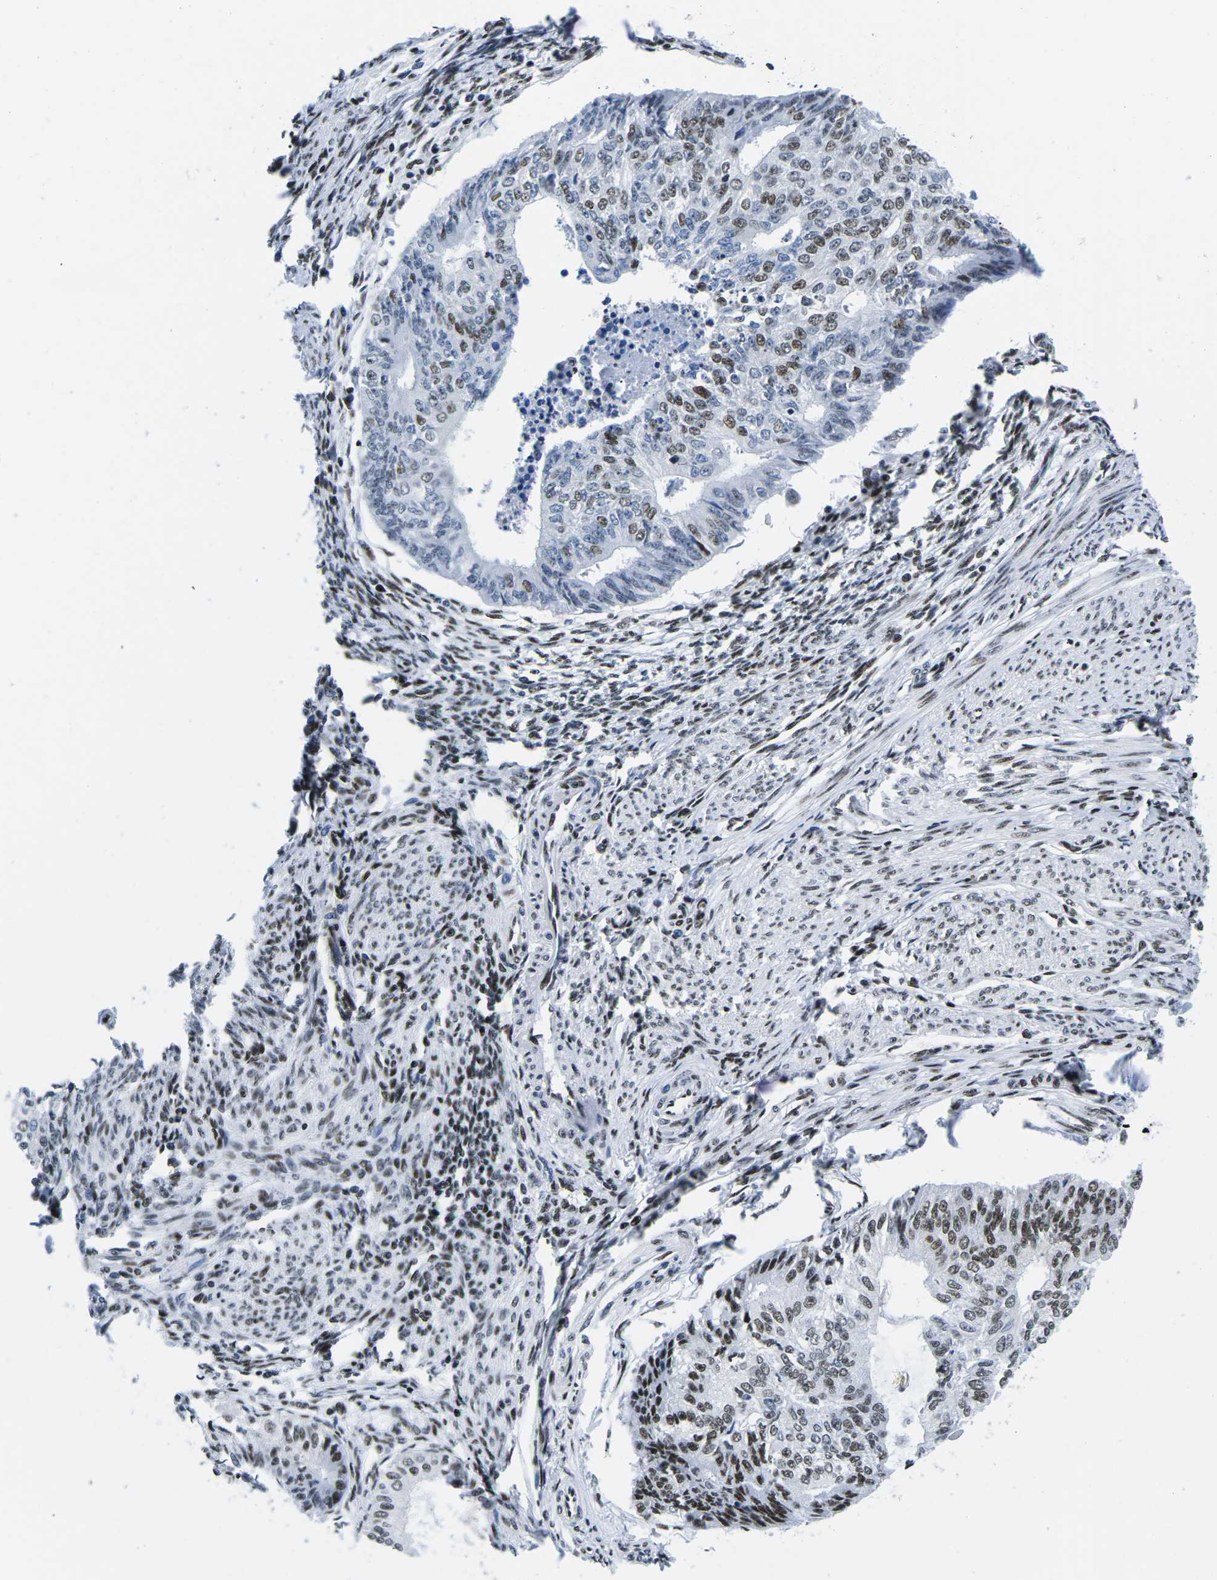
{"staining": {"intensity": "moderate", "quantity": "<25%", "location": "nuclear"}, "tissue": "endometrial cancer", "cell_type": "Tumor cells", "image_type": "cancer", "snomed": [{"axis": "morphology", "description": "Adenocarcinoma, NOS"}, {"axis": "topography", "description": "Endometrium"}], "caption": "Adenocarcinoma (endometrial) tissue reveals moderate nuclear staining in approximately <25% of tumor cells", "gene": "ATF1", "patient": {"sex": "female", "age": 32}}